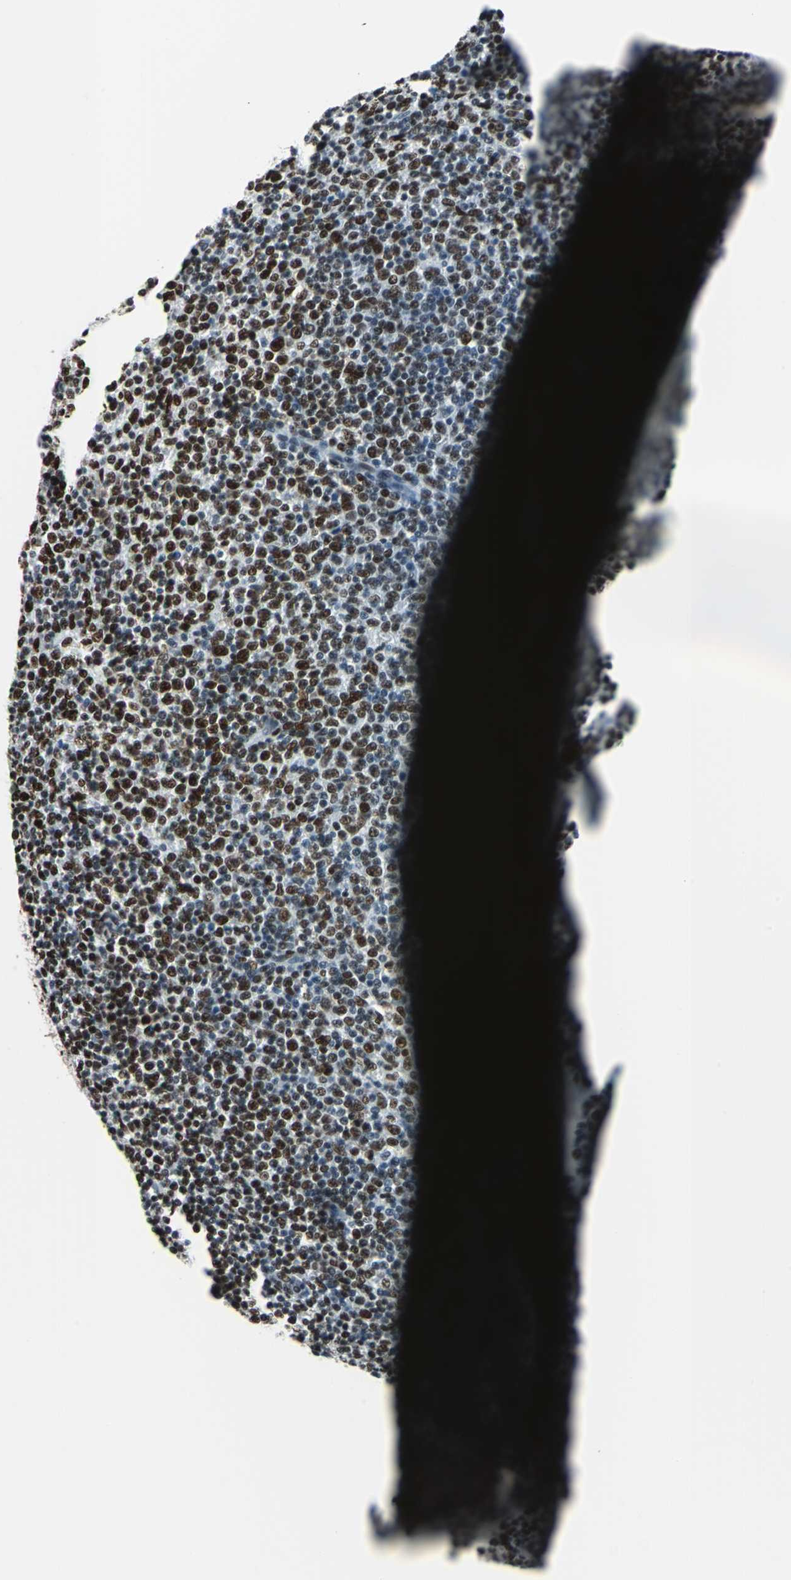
{"staining": {"intensity": "strong", "quantity": ">75%", "location": "nuclear"}, "tissue": "lymphoma", "cell_type": "Tumor cells", "image_type": "cancer", "snomed": [{"axis": "morphology", "description": "Malignant lymphoma, non-Hodgkin's type, Low grade"}, {"axis": "topography", "description": "Lymph node"}], "caption": "Low-grade malignant lymphoma, non-Hodgkin's type stained with a protein marker shows strong staining in tumor cells.", "gene": "HDAC2", "patient": {"sex": "male", "age": 70}}